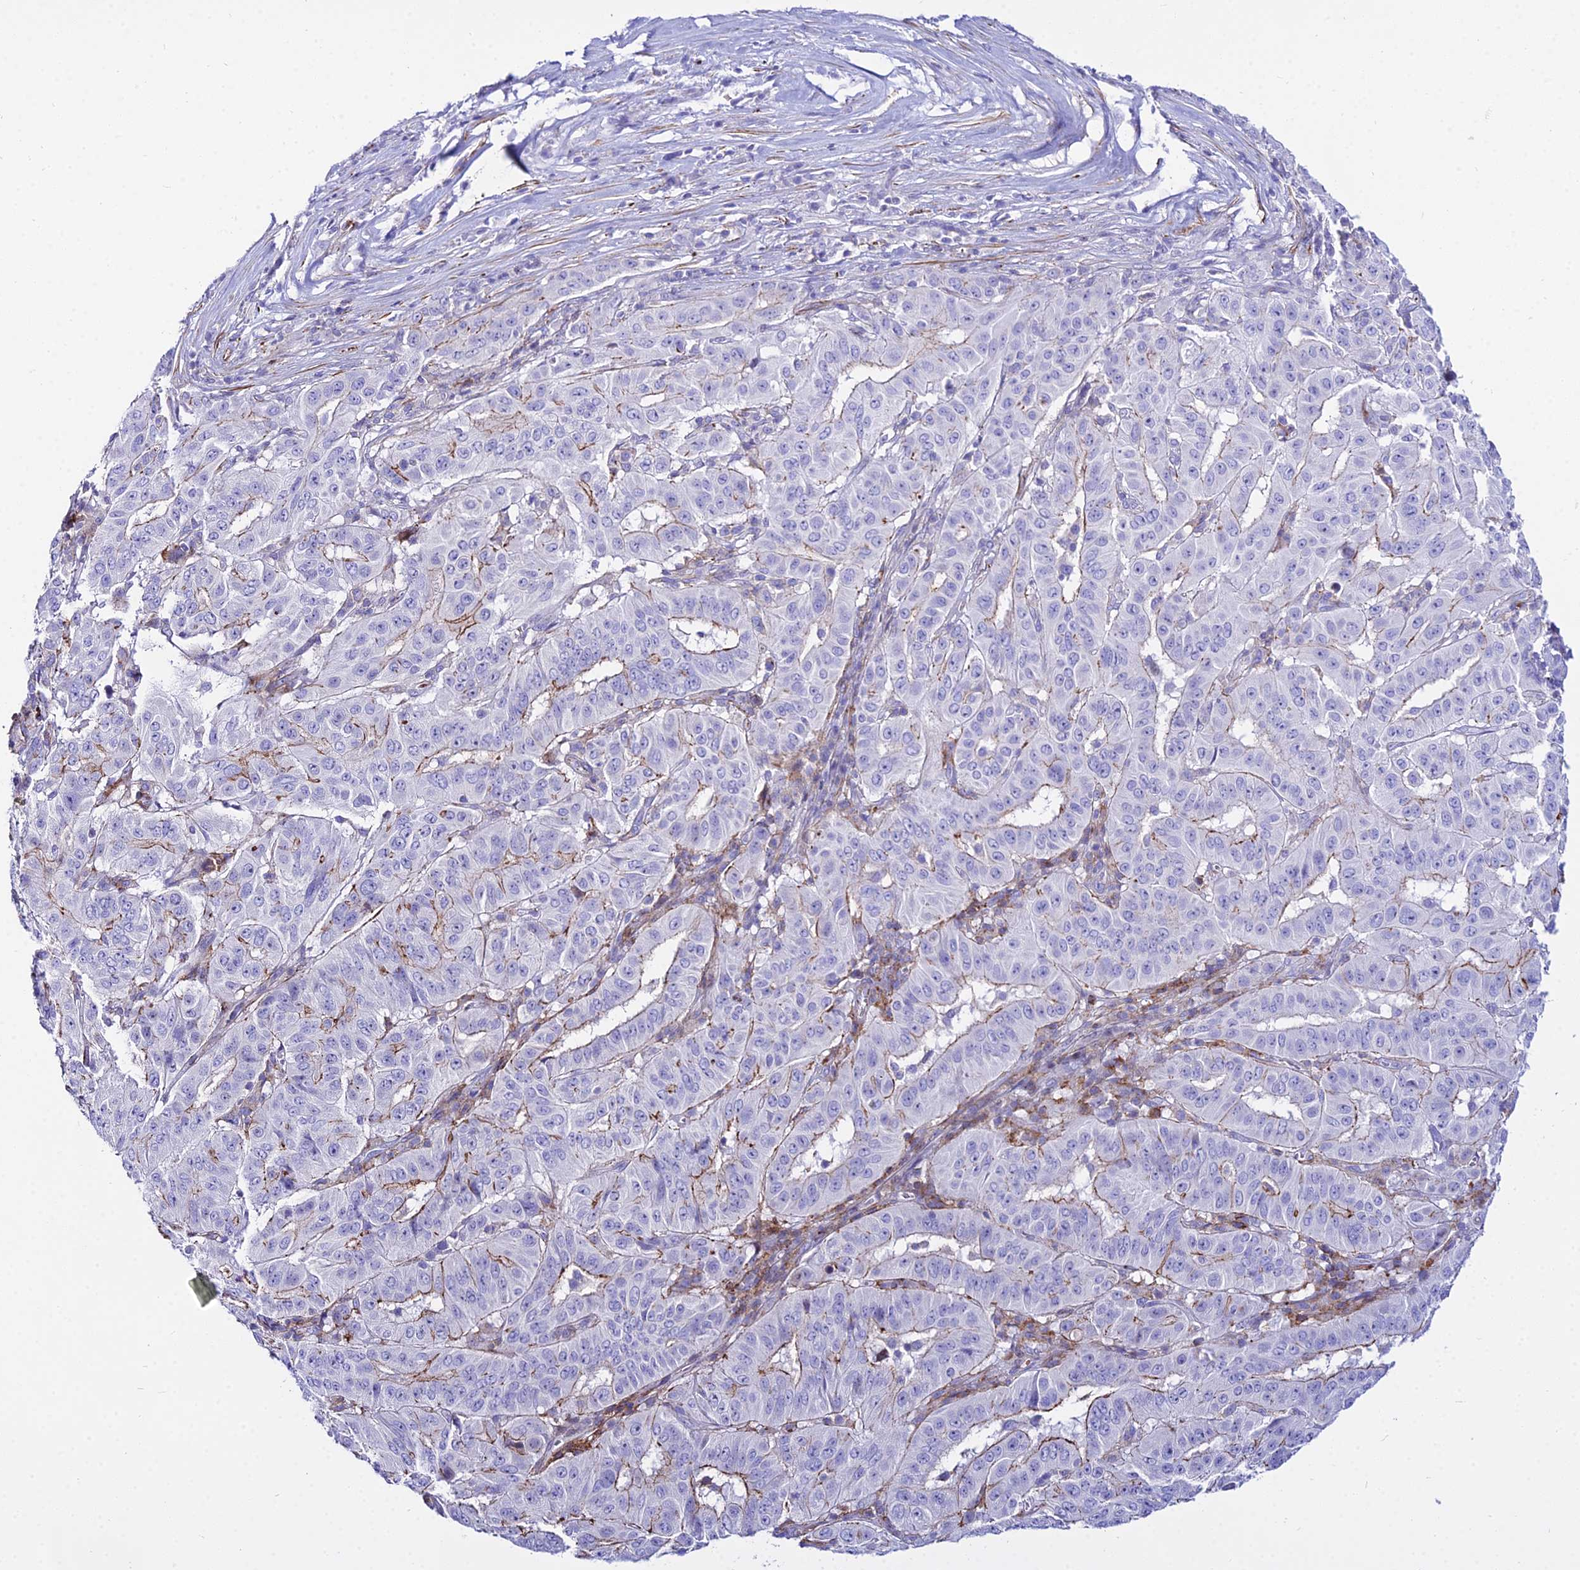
{"staining": {"intensity": "moderate", "quantity": "<25%", "location": "cytoplasmic/membranous"}, "tissue": "pancreatic cancer", "cell_type": "Tumor cells", "image_type": "cancer", "snomed": [{"axis": "morphology", "description": "Adenocarcinoma, NOS"}, {"axis": "topography", "description": "Pancreas"}], "caption": "Immunohistochemical staining of human pancreatic cancer (adenocarcinoma) displays low levels of moderate cytoplasmic/membranous positivity in approximately <25% of tumor cells.", "gene": "DLX1", "patient": {"sex": "male", "age": 63}}